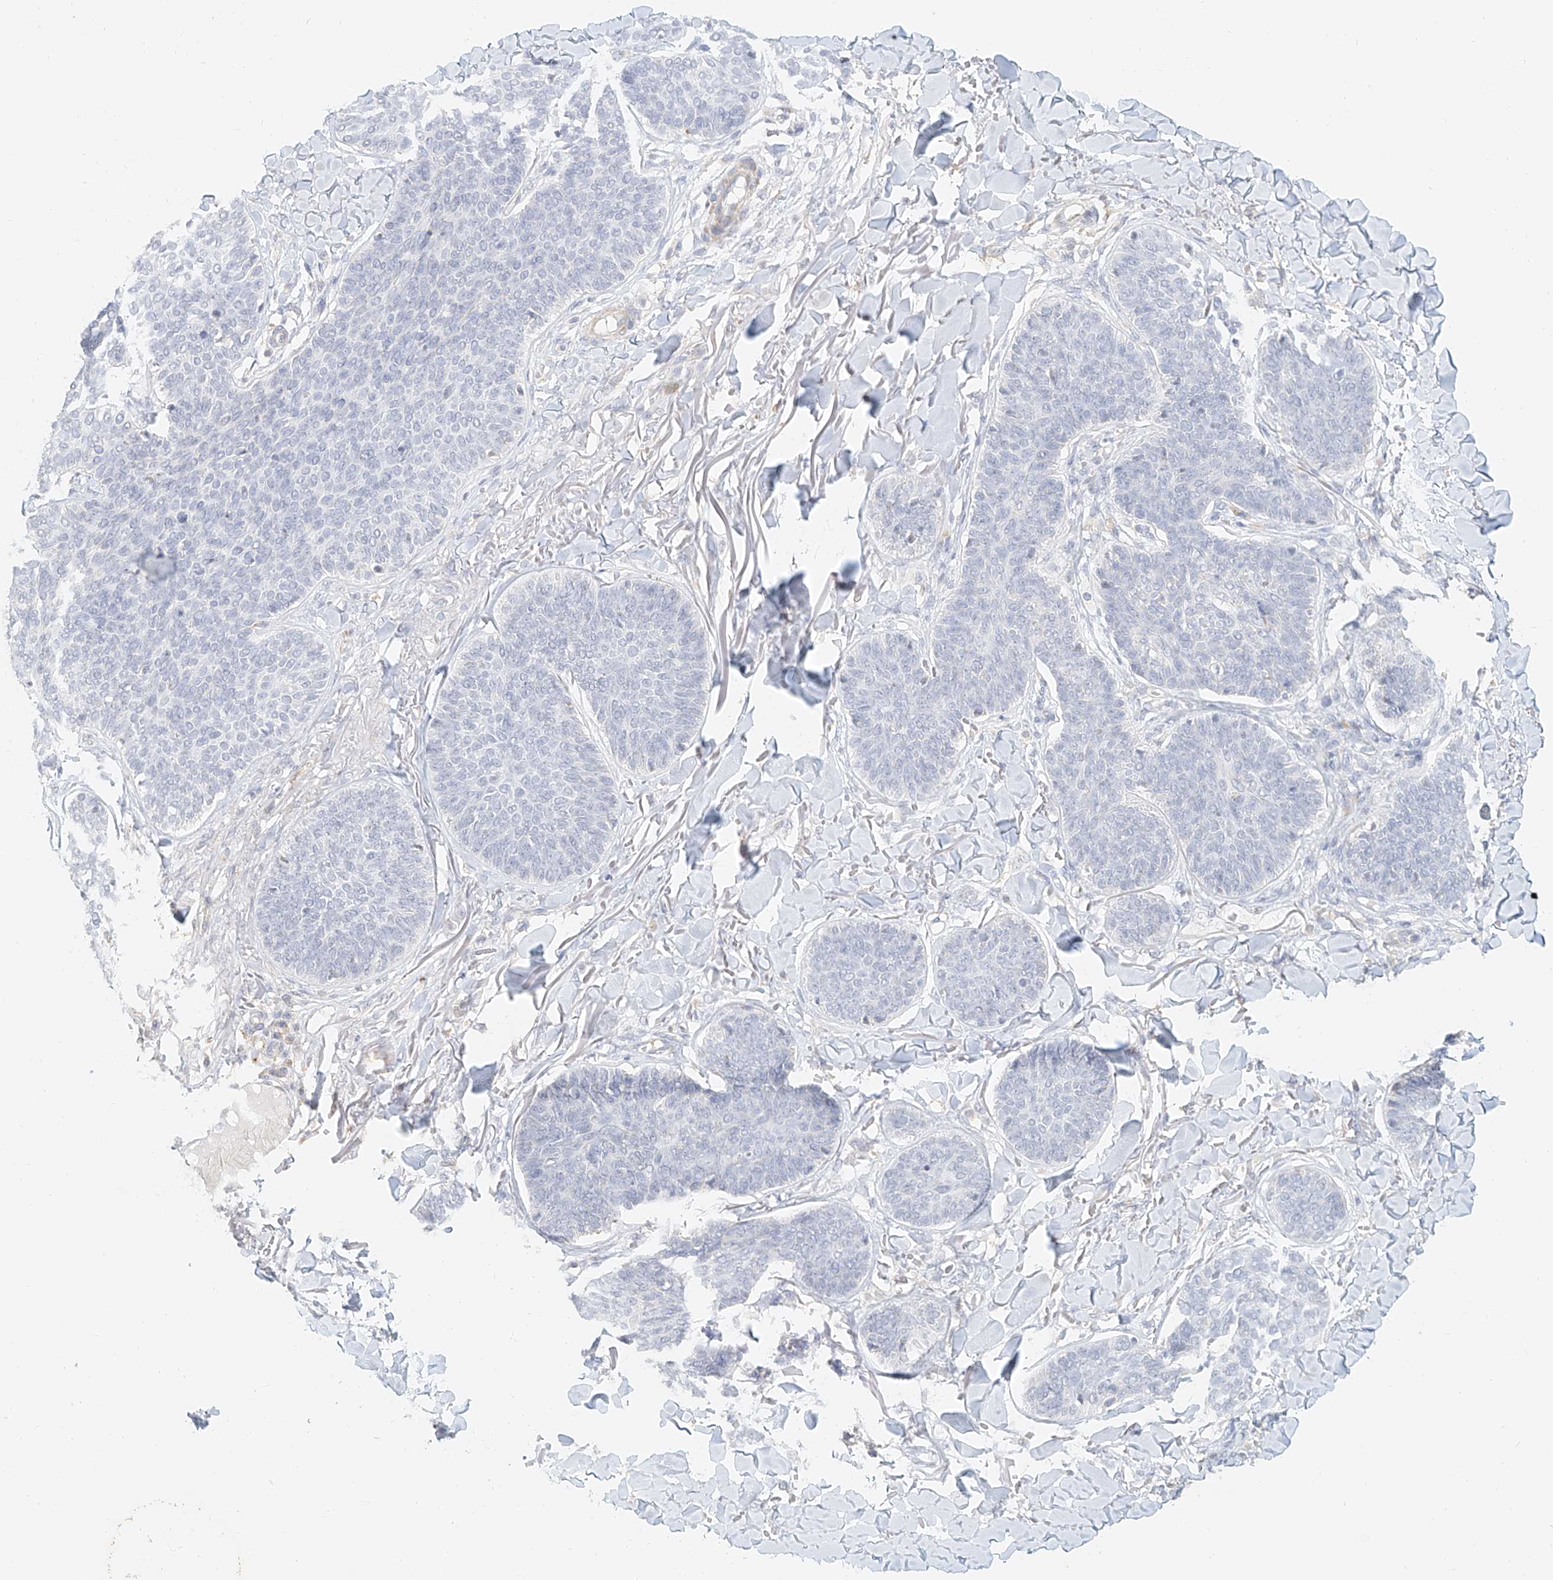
{"staining": {"intensity": "negative", "quantity": "none", "location": "none"}, "tissue": "skin cancer", "cell_type": "Tumor cells", "image_type": "cancer", "snomed": [{"axis": "morphology", "description": "Basal cell carcinoma"}, {"axis": "topography", "description": "Skin"}], "caption": "DAB (3,3'-diaminobenzidine) immunohistochemical staining of skin basal cell carcinoma demonstrates no significant positivity in tumor cells. (Brightfield microscopy of DAB immunohistochemistry at high magnification).", "gene": "CXorf58", "patient": {"sex": "male", "age": 85}}